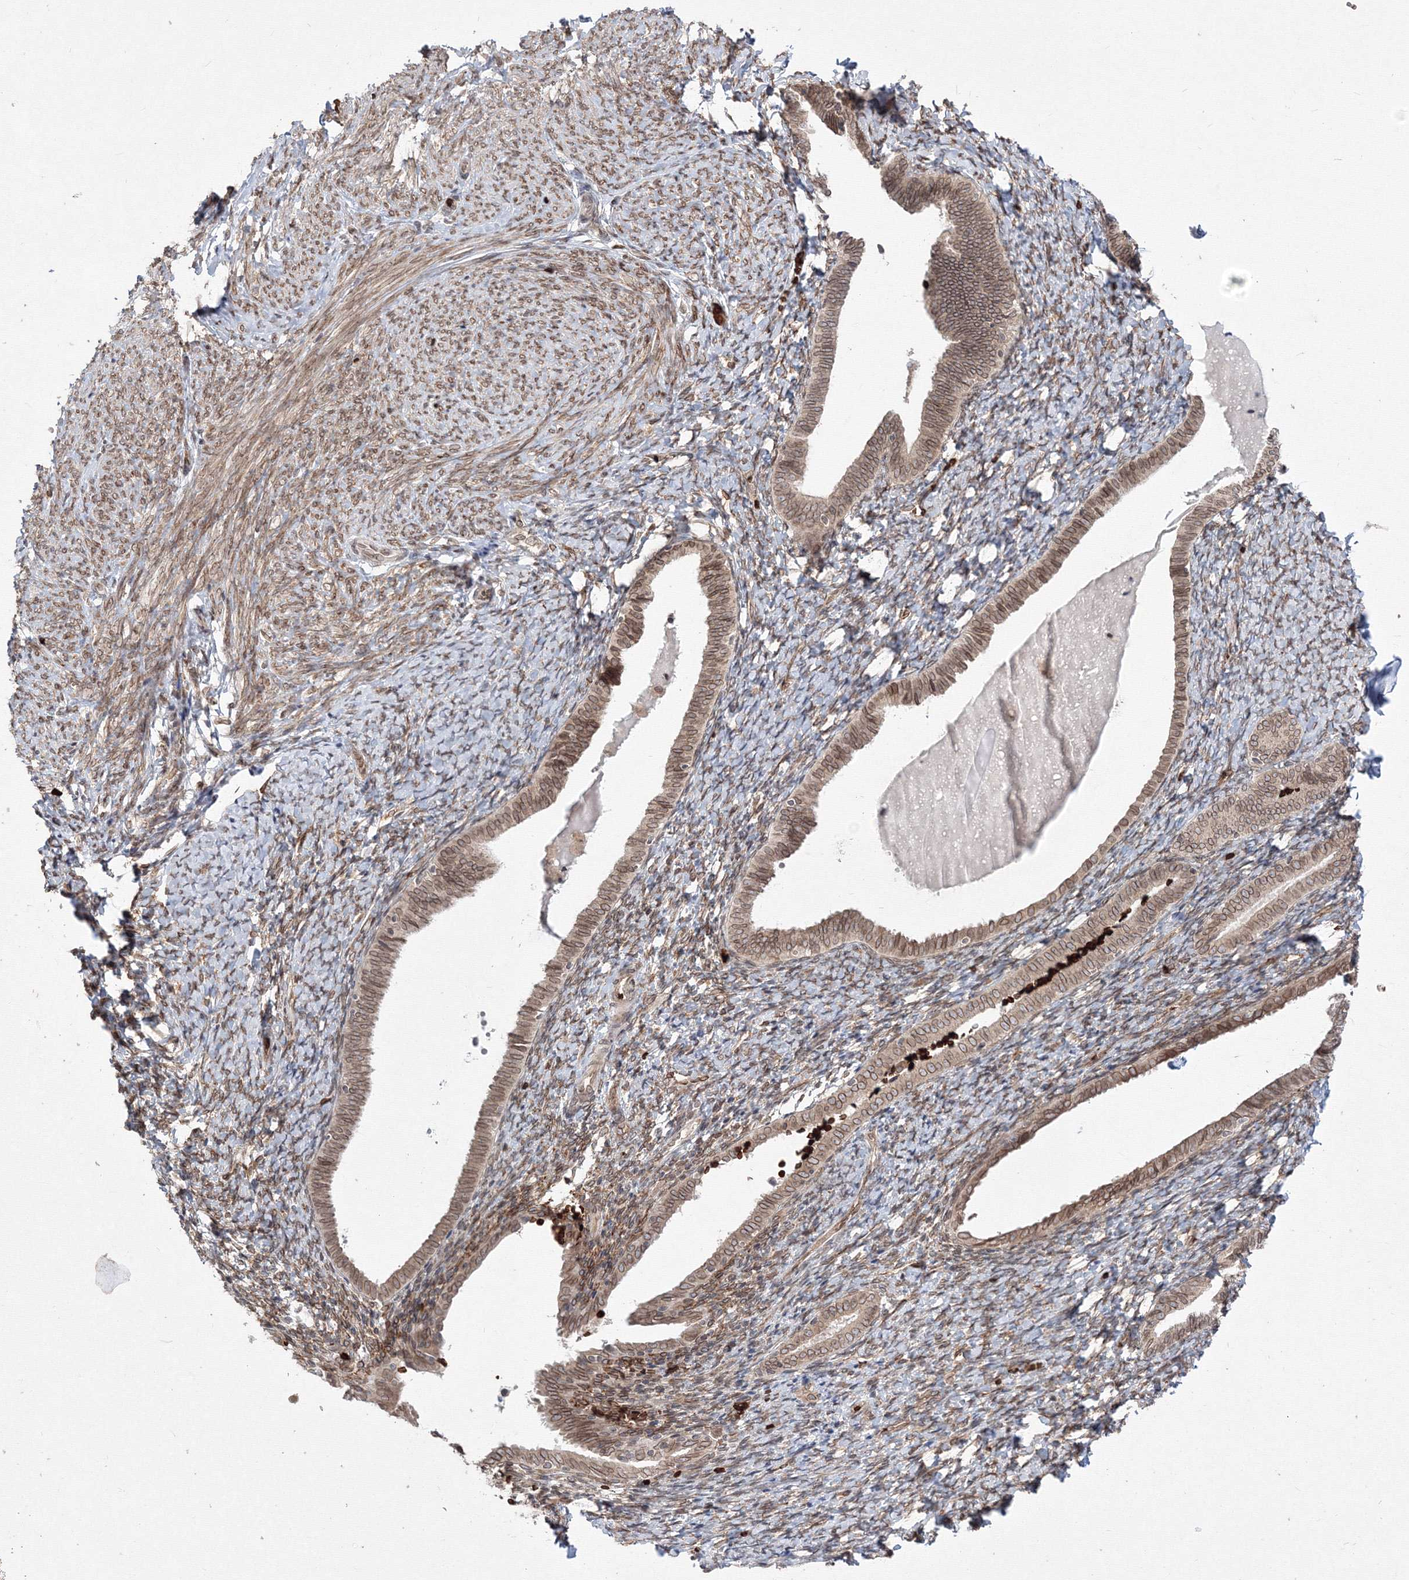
{"staining": {"intensity": "moderate", "quantity": ">75%", "location": "cytoplasmic/membranous,nuclear"}, "tissue": "endometrium", "cell_type": "Cells in endometrial stroma", "image_type": "normal", "snomed": [{"axis": "morphology", "description": "Normal tissue, NOS"}, {"axis": "topography", "description": "Endometrium"}], "caption": "Cells in endometrial stroma reveal moderate cytoplasmic/membranous,nuclear expression in approximately >75% of cells in unremarkable endometrium. The protein is shown in brown color, while the nuclei are stained blue.", "gene": "DNAJB2", "patient": {"sex": "female", "age": 72}}